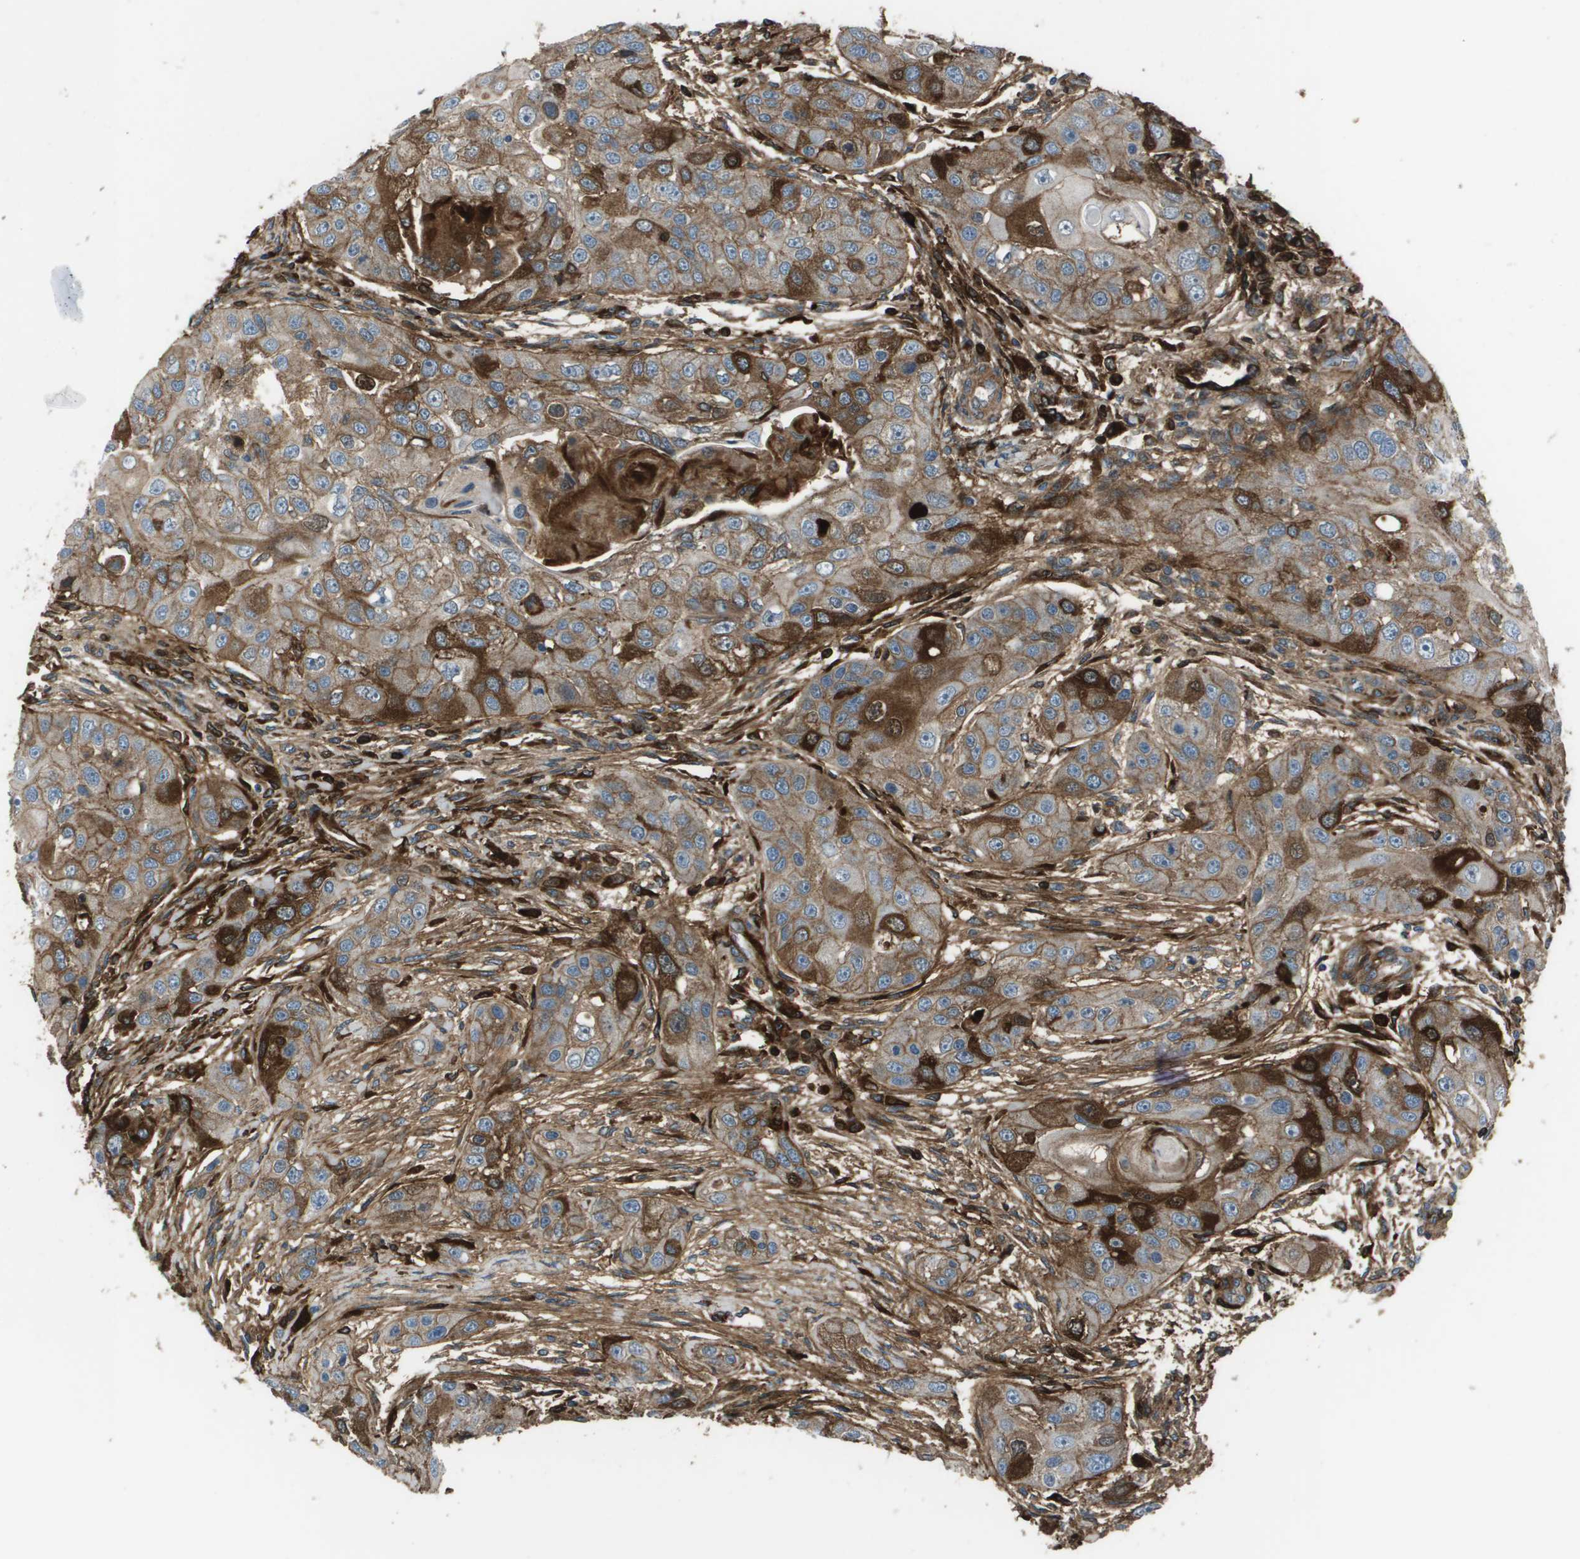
{"staining": {"intensity": "strong", "quantity": "25%-75%", "location": "cytoplasmic/membranous"}, "tissue": "head and neck cancer", "cell_type": "Tumor cells", "image_type": "cancer", "snomed": [{"axis": "morphology", "description": "Normal tissue, NOS"}, {"axis": "morphology", "description": "Squamous cell carcinoma, NOS"}, {"axis": "topography", "description": "Skeletal muscle"}, {"axis": "topography", "description": "Head-Neck"}], "caption": "IHC photomicrograph of neoplastic tissue: squamous cell carcinoma (head and neck) stained using IHC demonstrates high levels of strong protein expression localized specifically in the cytoplasmic/membranous of tumor cells, appearing as a cytoplasmic/membranous brown color.", "gene": "PCOLCE", "patient": {"sex": "male", "age": 51}}